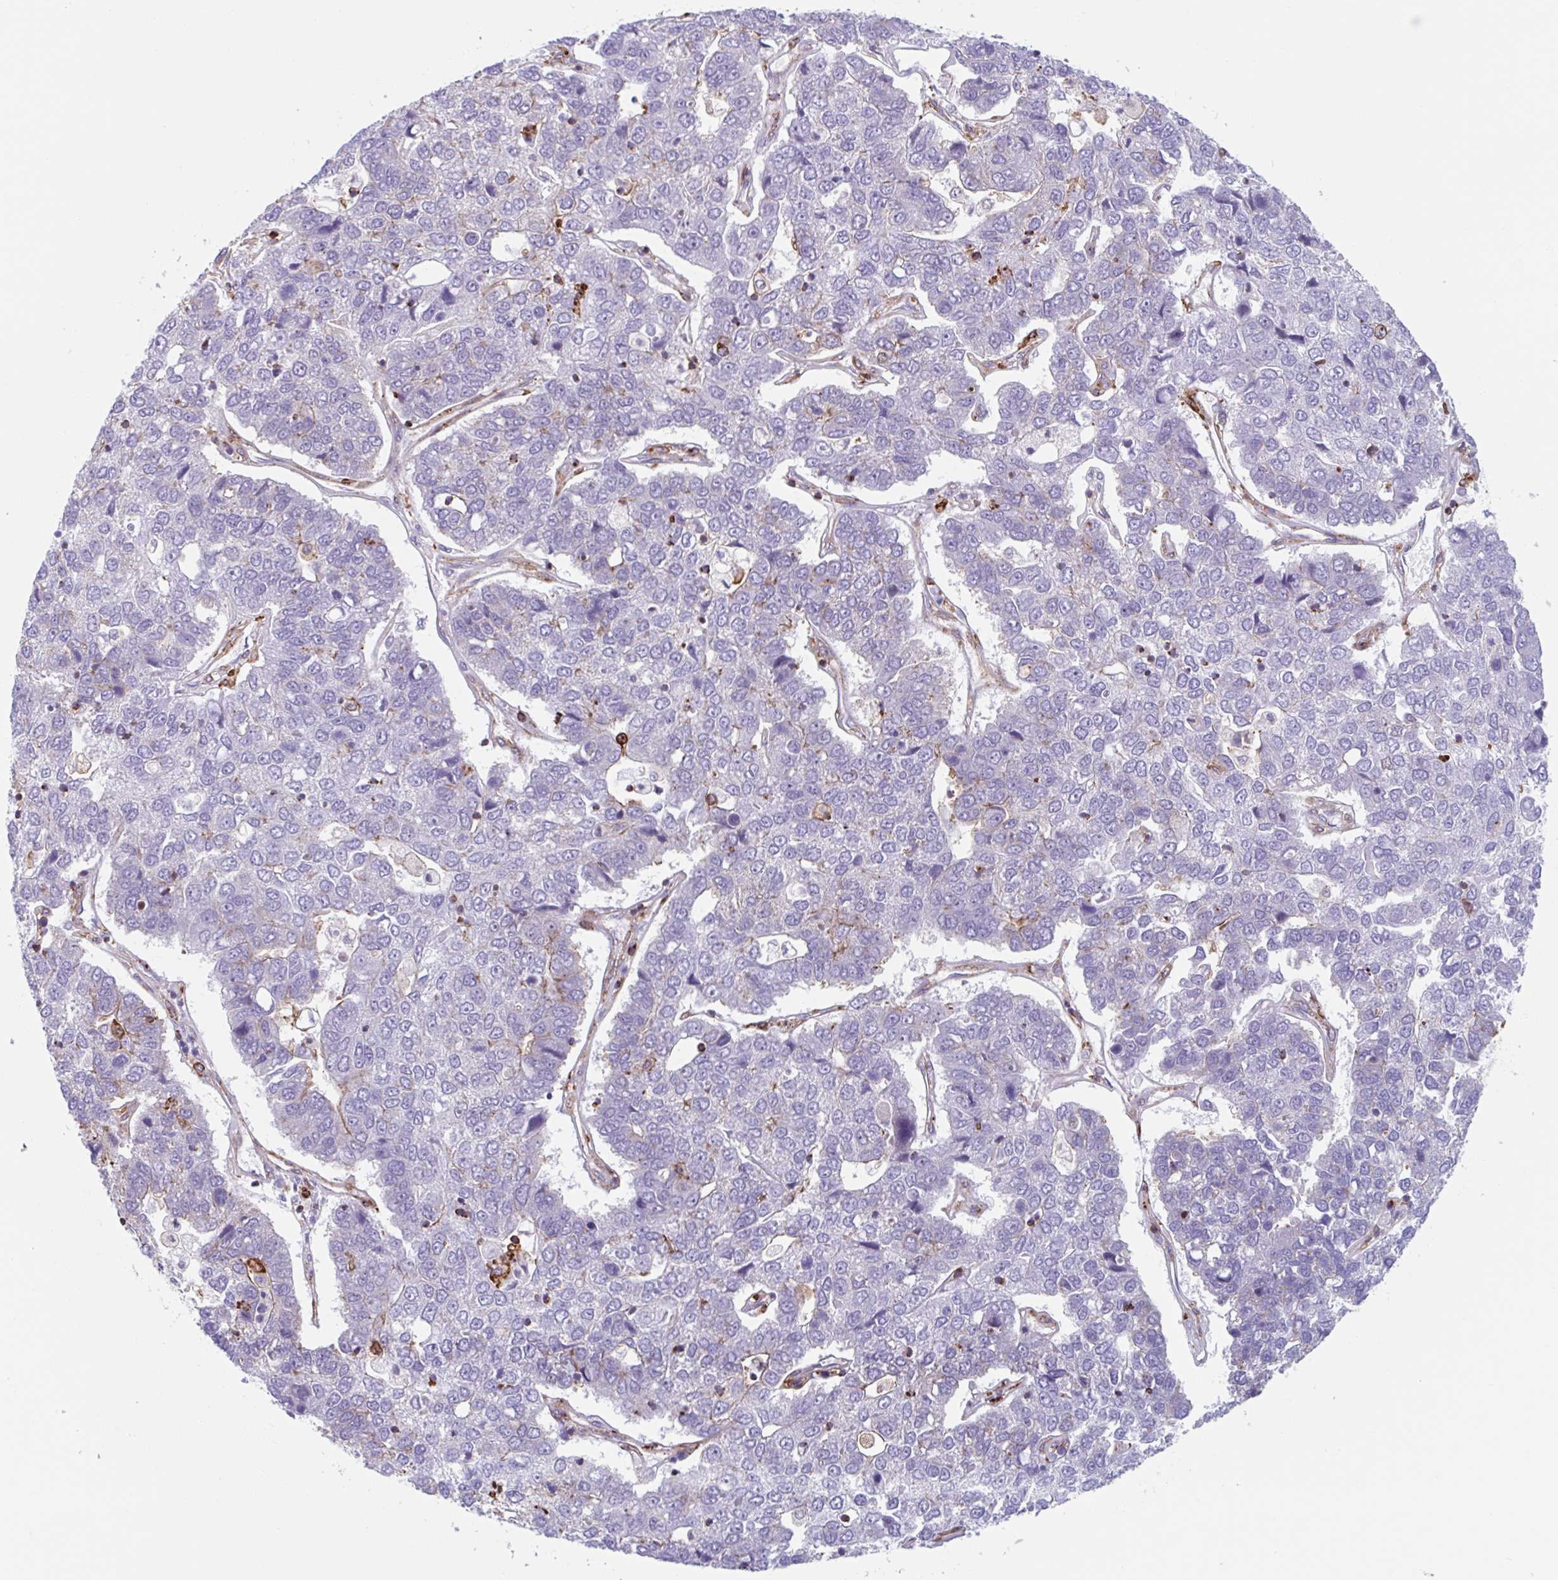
{"staining": {"intensity": "negative", "quantity": "none", "location": "none"}, "tissue": "pancreatic cancer", "cell_type": "Tumor cells", "image_type": "cancer", "snomed": [{"axis": "morphology", "description": "Adenocarcinoma, NOS"}, {"axis": "topography", "description": "Pancreas"}], "caption": "Immunohistochemical staining of pancreatic adenocarcinoma demonstrates no significant staining in tumor cells.", "gene": "EFHD1", "patient": {"sex": "female", "age": 61}}